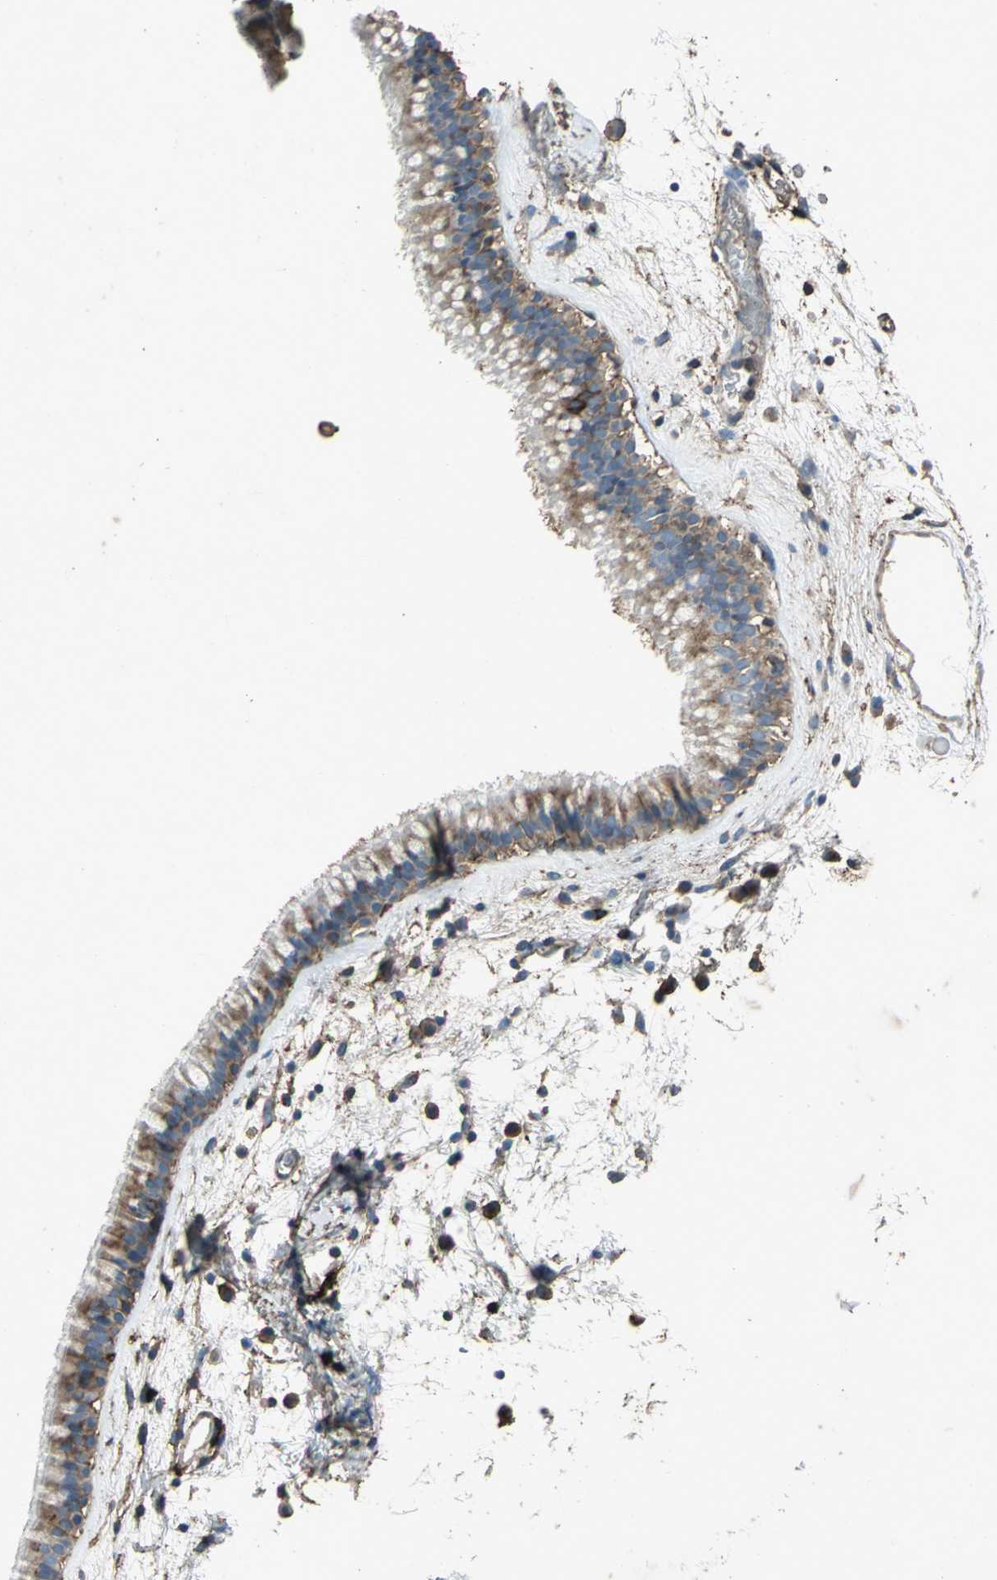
{"staining": {"intensity": "moderate", "quantity": ">75%", "location": "cytoplasmic/membranous"}, "tissue": "nasopharynx", "cell_type": "Respiratory epithelial cells", "image_type": "normal", "snomed": [{"axis": "morphology", "description": "Normal tissue, NOS"}, {"axis": "morphology", "description": "Inflammation, NOS"}, {"axis": "topography", "description": "Nasopharynx"}], "caption": "The histopathology image reveals immunohistochemical staining of benign nasopharynx. There is moderate cytoplasmic/membranous expression is appreciated in approximately >75% of respiratory epithelial cells.", "gene": "CCR6", "patient": {"sex": "male", "age": 48}}